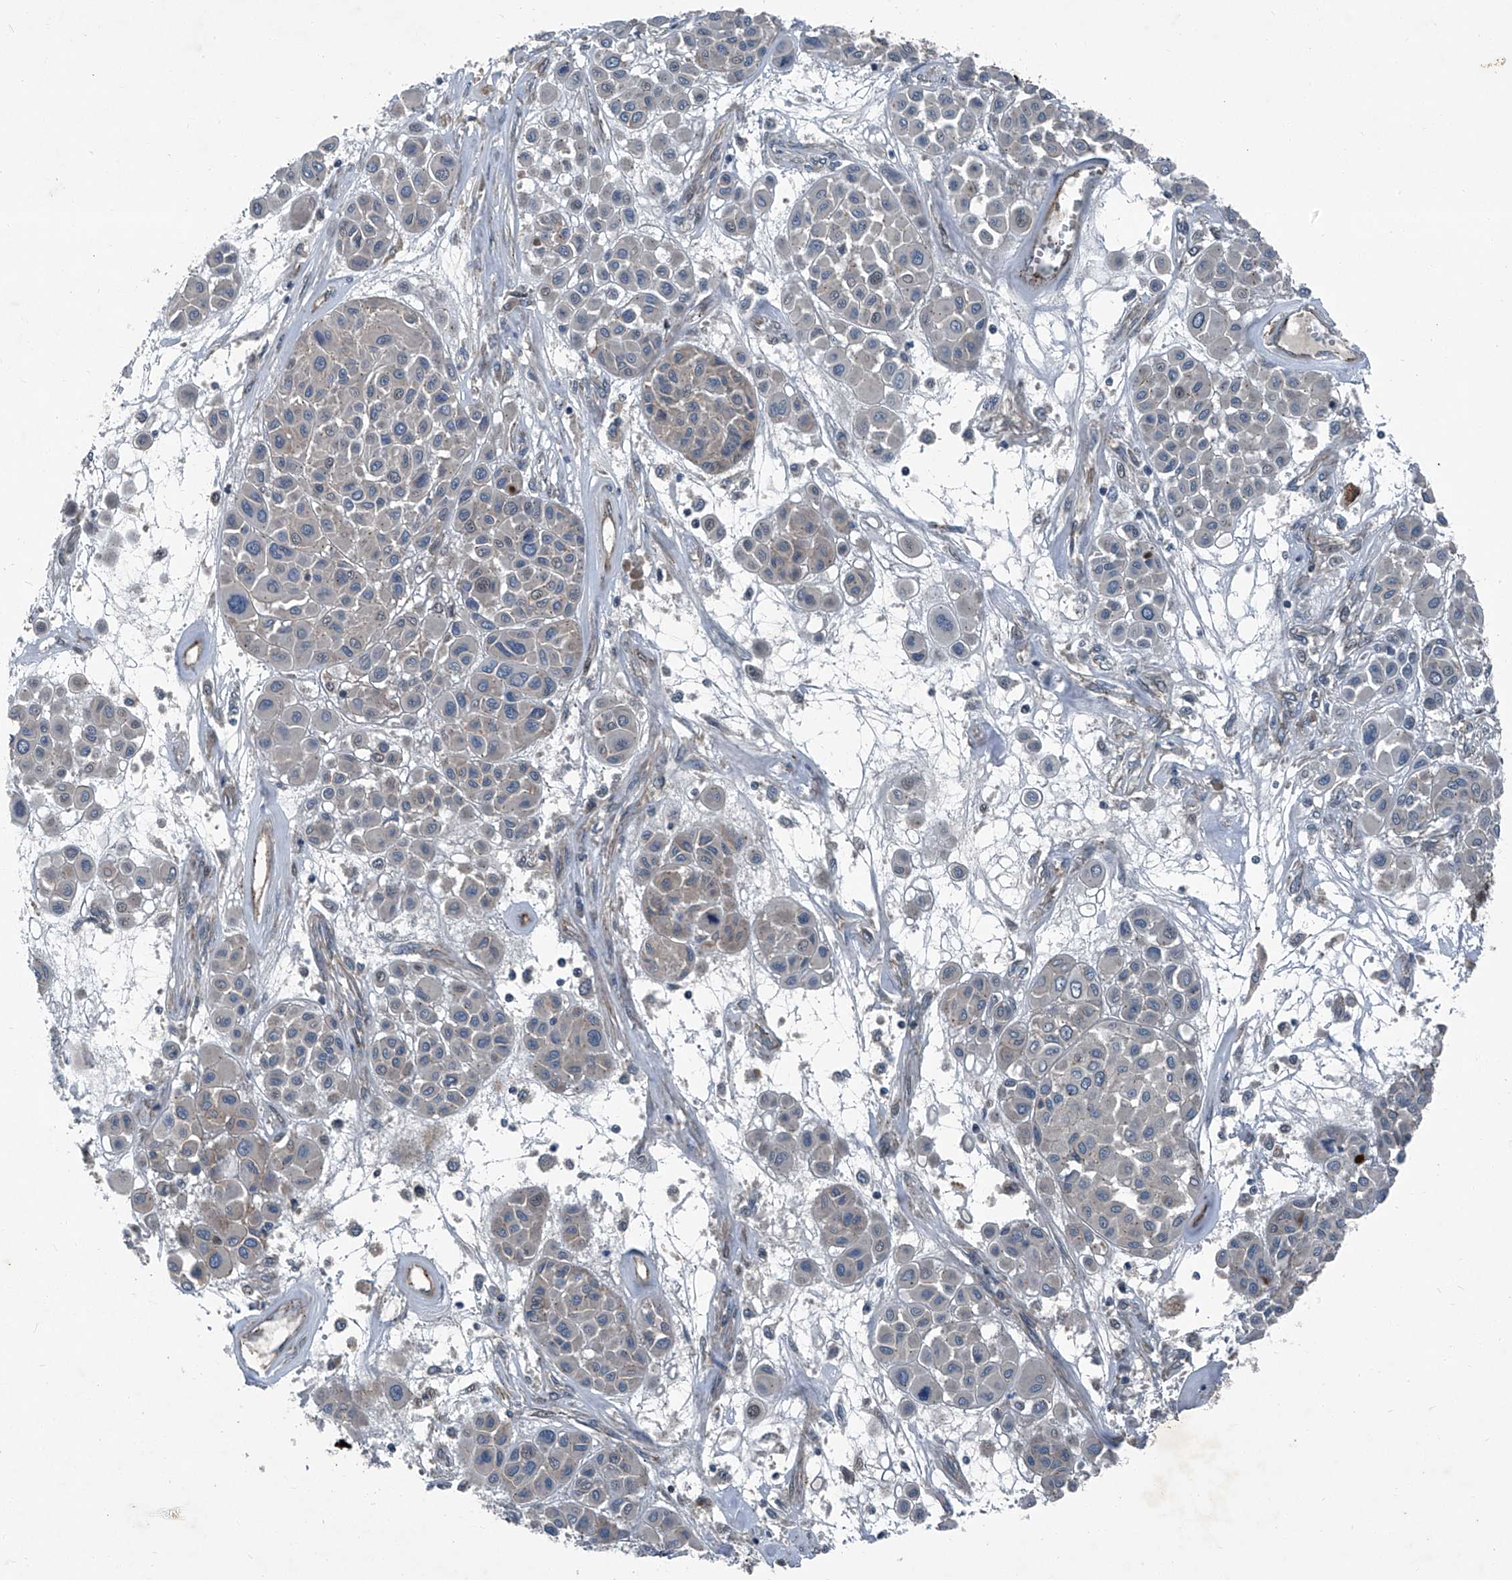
{"staining": {"intensity": "negative", "quantity": "none", "location": "none"}, "tissue": "melanoma", "cell_type": "Tumor cells", "image_type": "cancer", "snomed": [{"axis": "morphology", "description": "Malignant melanoma, Metastatic site"}, {"axis": "topography", "description": "Soft tissue"}], "caption": "This is an immunohistochemistry histopathology image of melanoma. There is no staining in tumor cells.", "gene": "SENP2", "patient": {"sex": "male", "age": 41}}